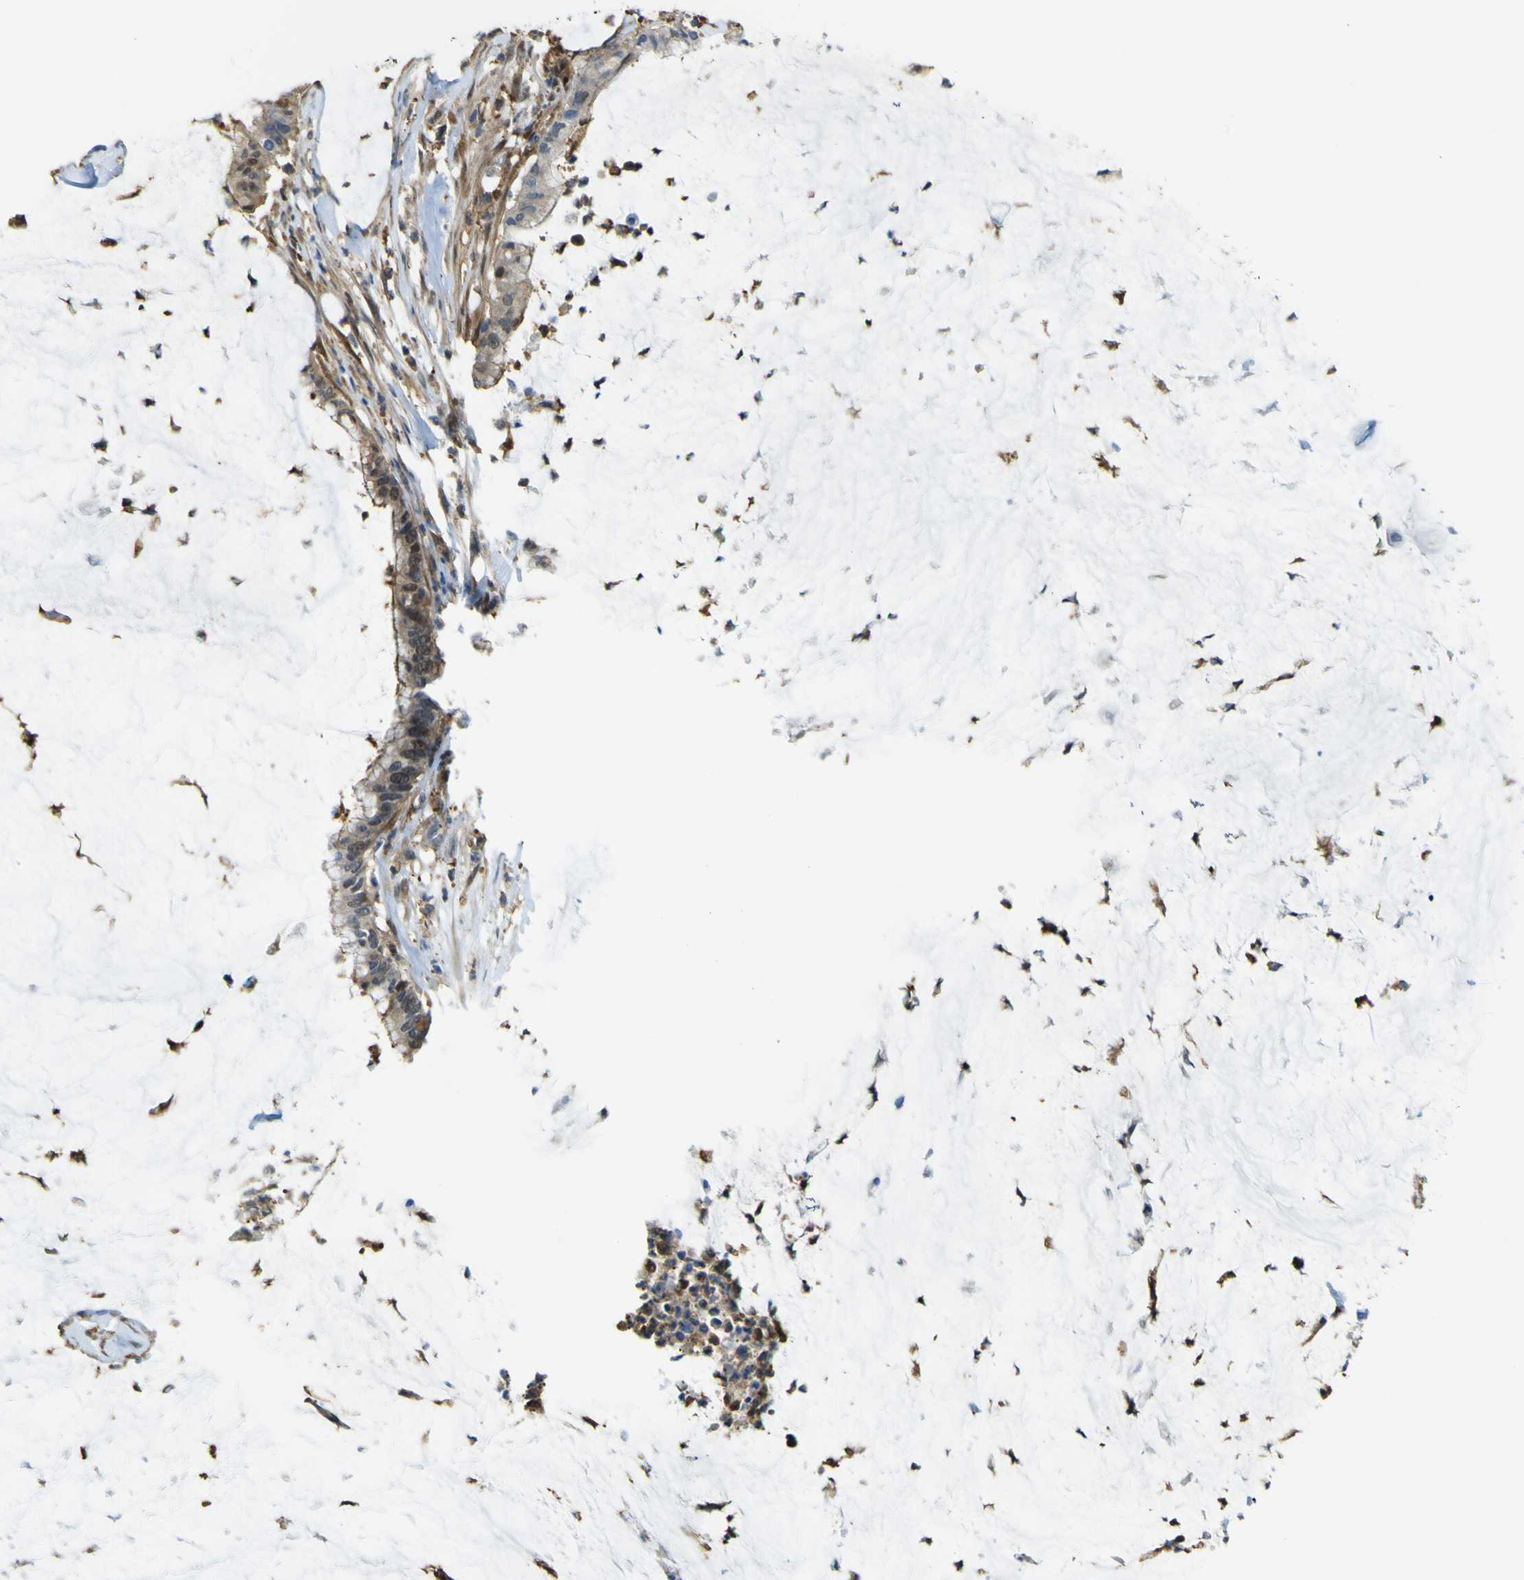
{"staining": {"intensity": "weak", "quantity": ">75%", "location": "cytoplasmic/membranous"}, "tissue": "pancreatic cancer", "cell_type": "Tumor cells", "image_type": "cancer", "snomed": [{"axis": "morphology", "description": "Adenocarcinoma, NOS"}, {"axis": "topography", "description": "Pancreas"}], "caption": "Adenocarcinoma (pancreatic) was stained to show a protein in brown. There is low levels of weak cytoplasmic/membranous positivity in approximately >75% of tumor cells.", "gene": "ABHD3", "patient": {"sex": "male", "age": 41}}